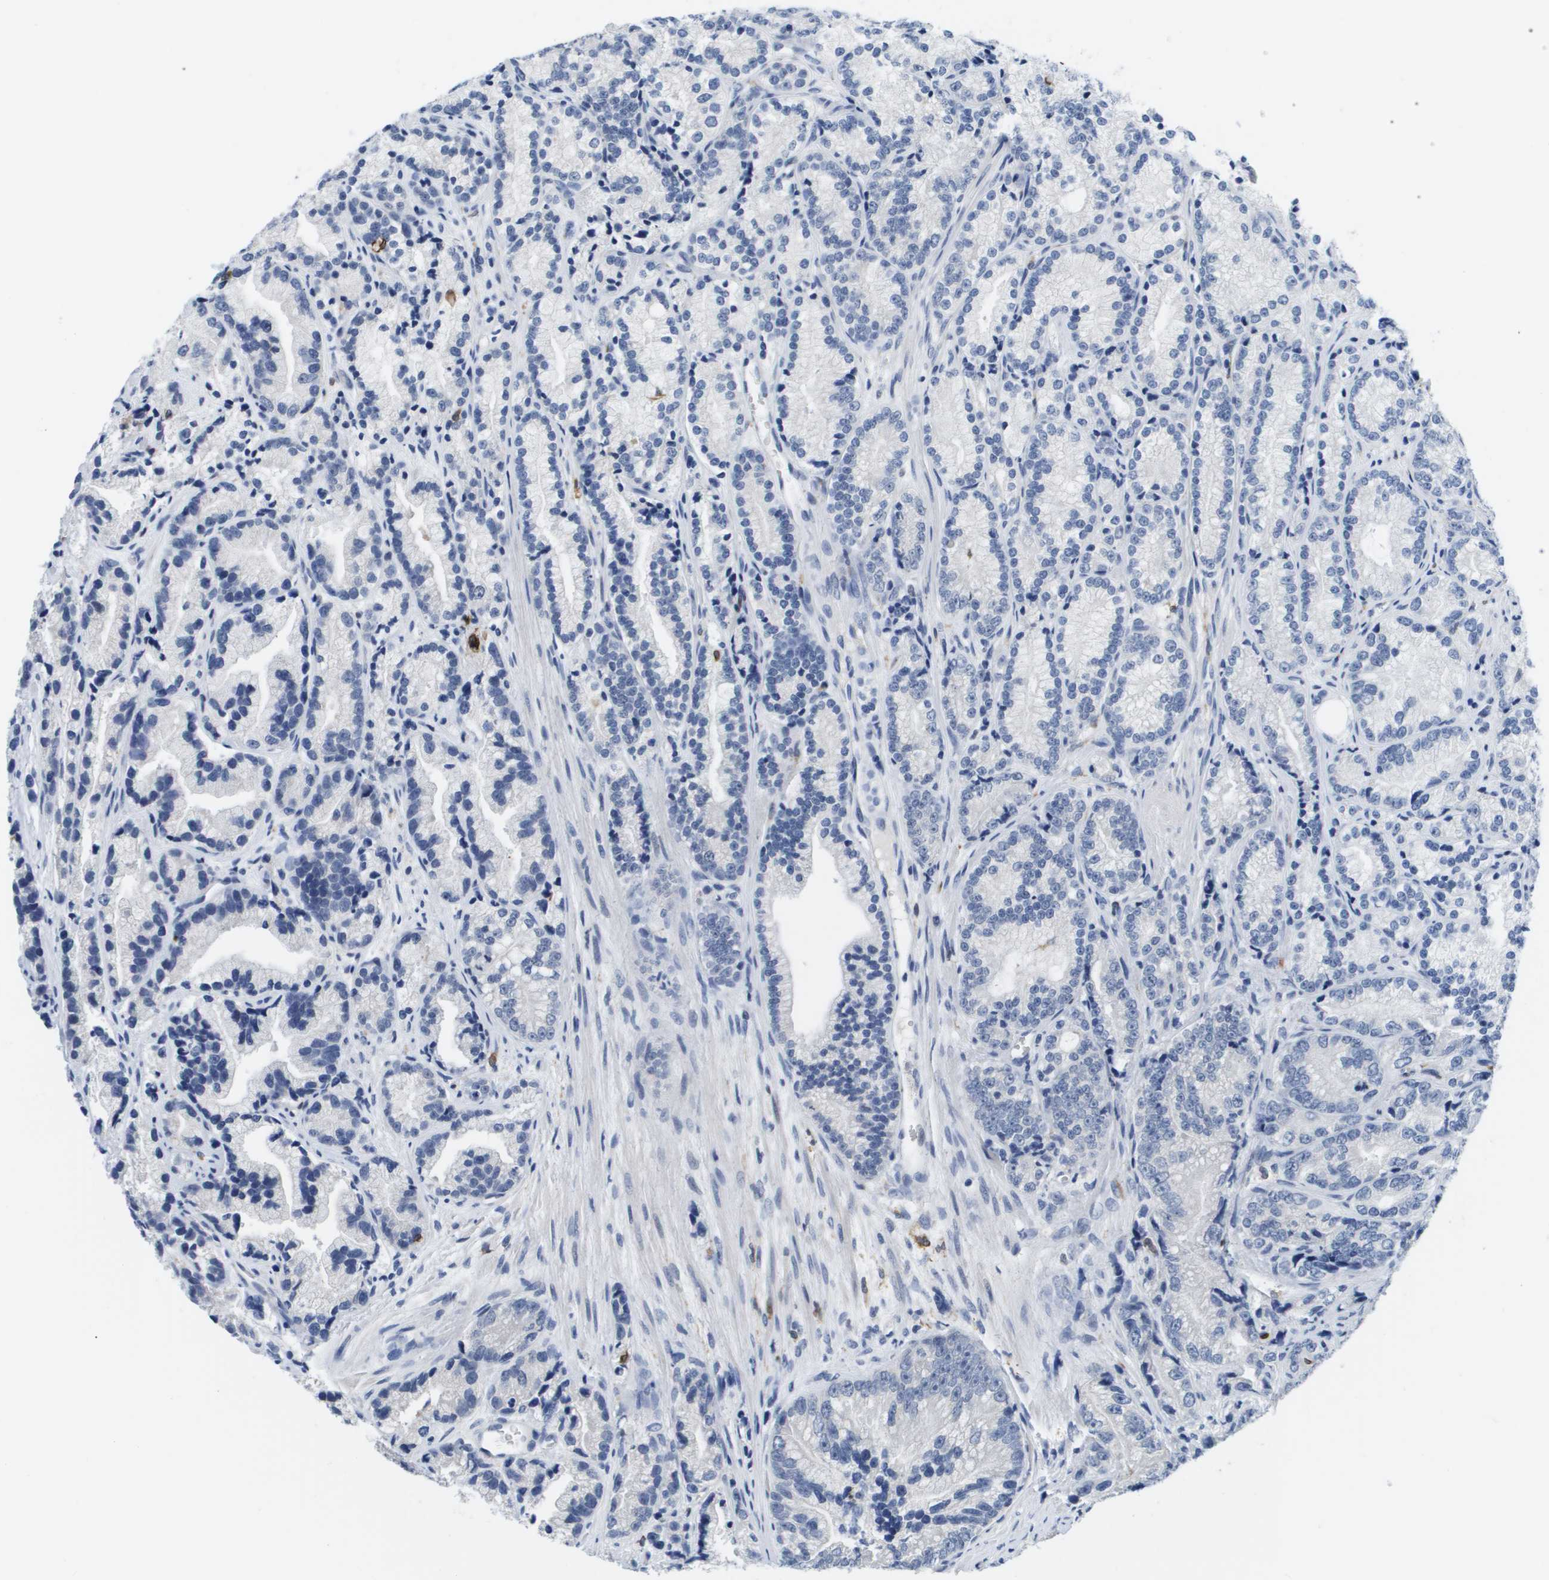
{"staining": {"intensity": "negative", "quantity": "none", "location": "none"}, "tissue": "prostate cancer", "cell_type": "Tumor cells", "image_type": "cancer", "snomed": [{"axis": "morphology", "description": "Adenocarcinoma, Low grade"}, {"axis": "topography", "description": "Prostate"}], "caption": "Immunohistochemistry image of human prostate cancer stained for a protein (brown), which exhibits no expression in tumor cells.", "gene": "HMOX1", "patient": {"sex": "male", "age": 89}}